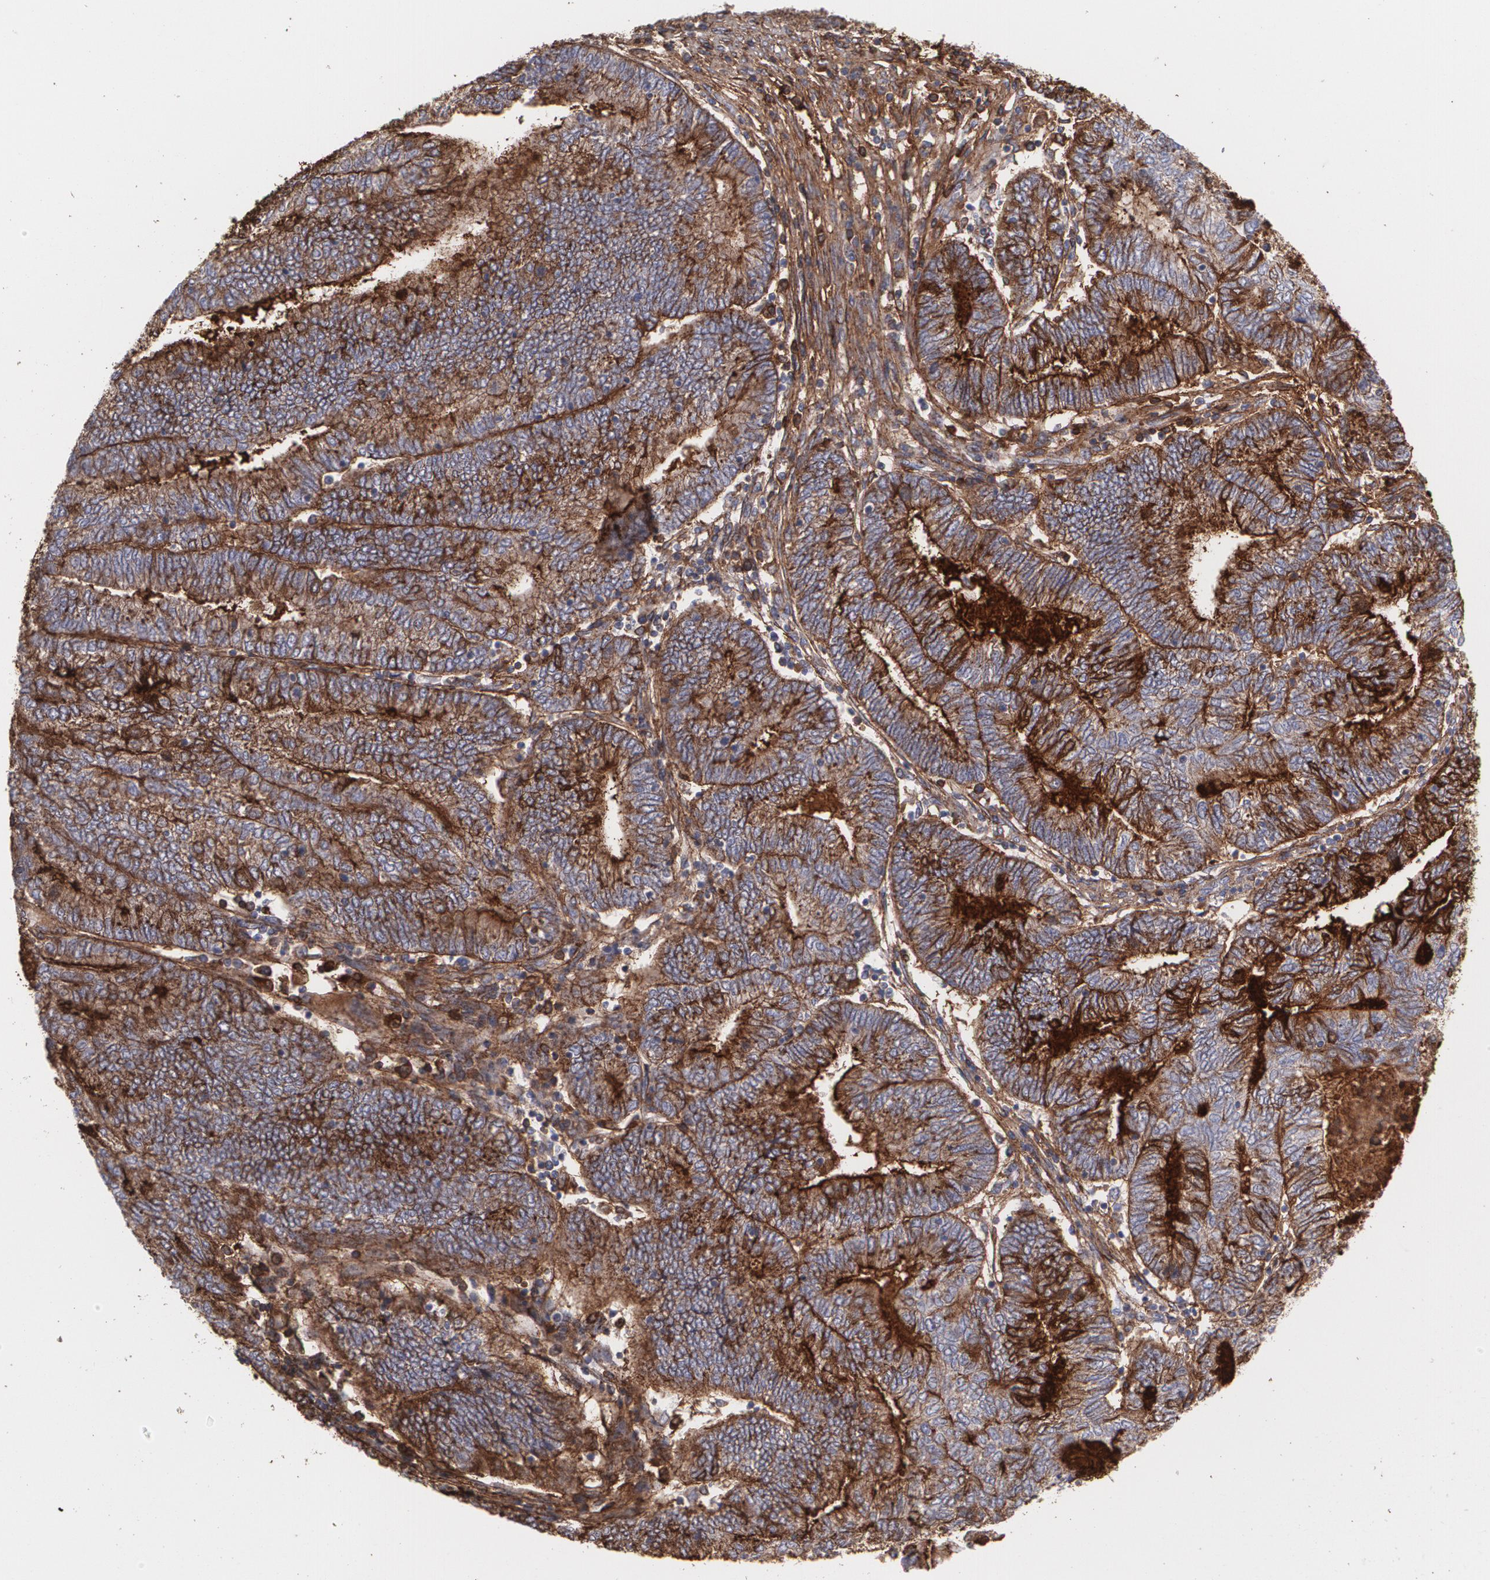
{"staining": {"intensity": "strong", "quantity": ">75%", "location": "cytoplasmic/membranous"}, "tissue": "endometrial cancer", "cell_type": "Tumor cells", "image_type": "cancer", "snomed": [{"axis": "morphology", "description": "Adenocarcinoma, NOS"}, {"axis": "topography", "description": "Uterus"}, {"axis": "topography", "description": "Endometrium"}], "caption": "Immunohistochemistry (IHC) (DAB) staining of human endometrial cancer (adenocarcinoma) reveals strong cytoplasmic/membranous protein positivity in about >75% of tumor cells.", "gene": "FBLN1", "patient": {"sex": "female", "age": 70}}